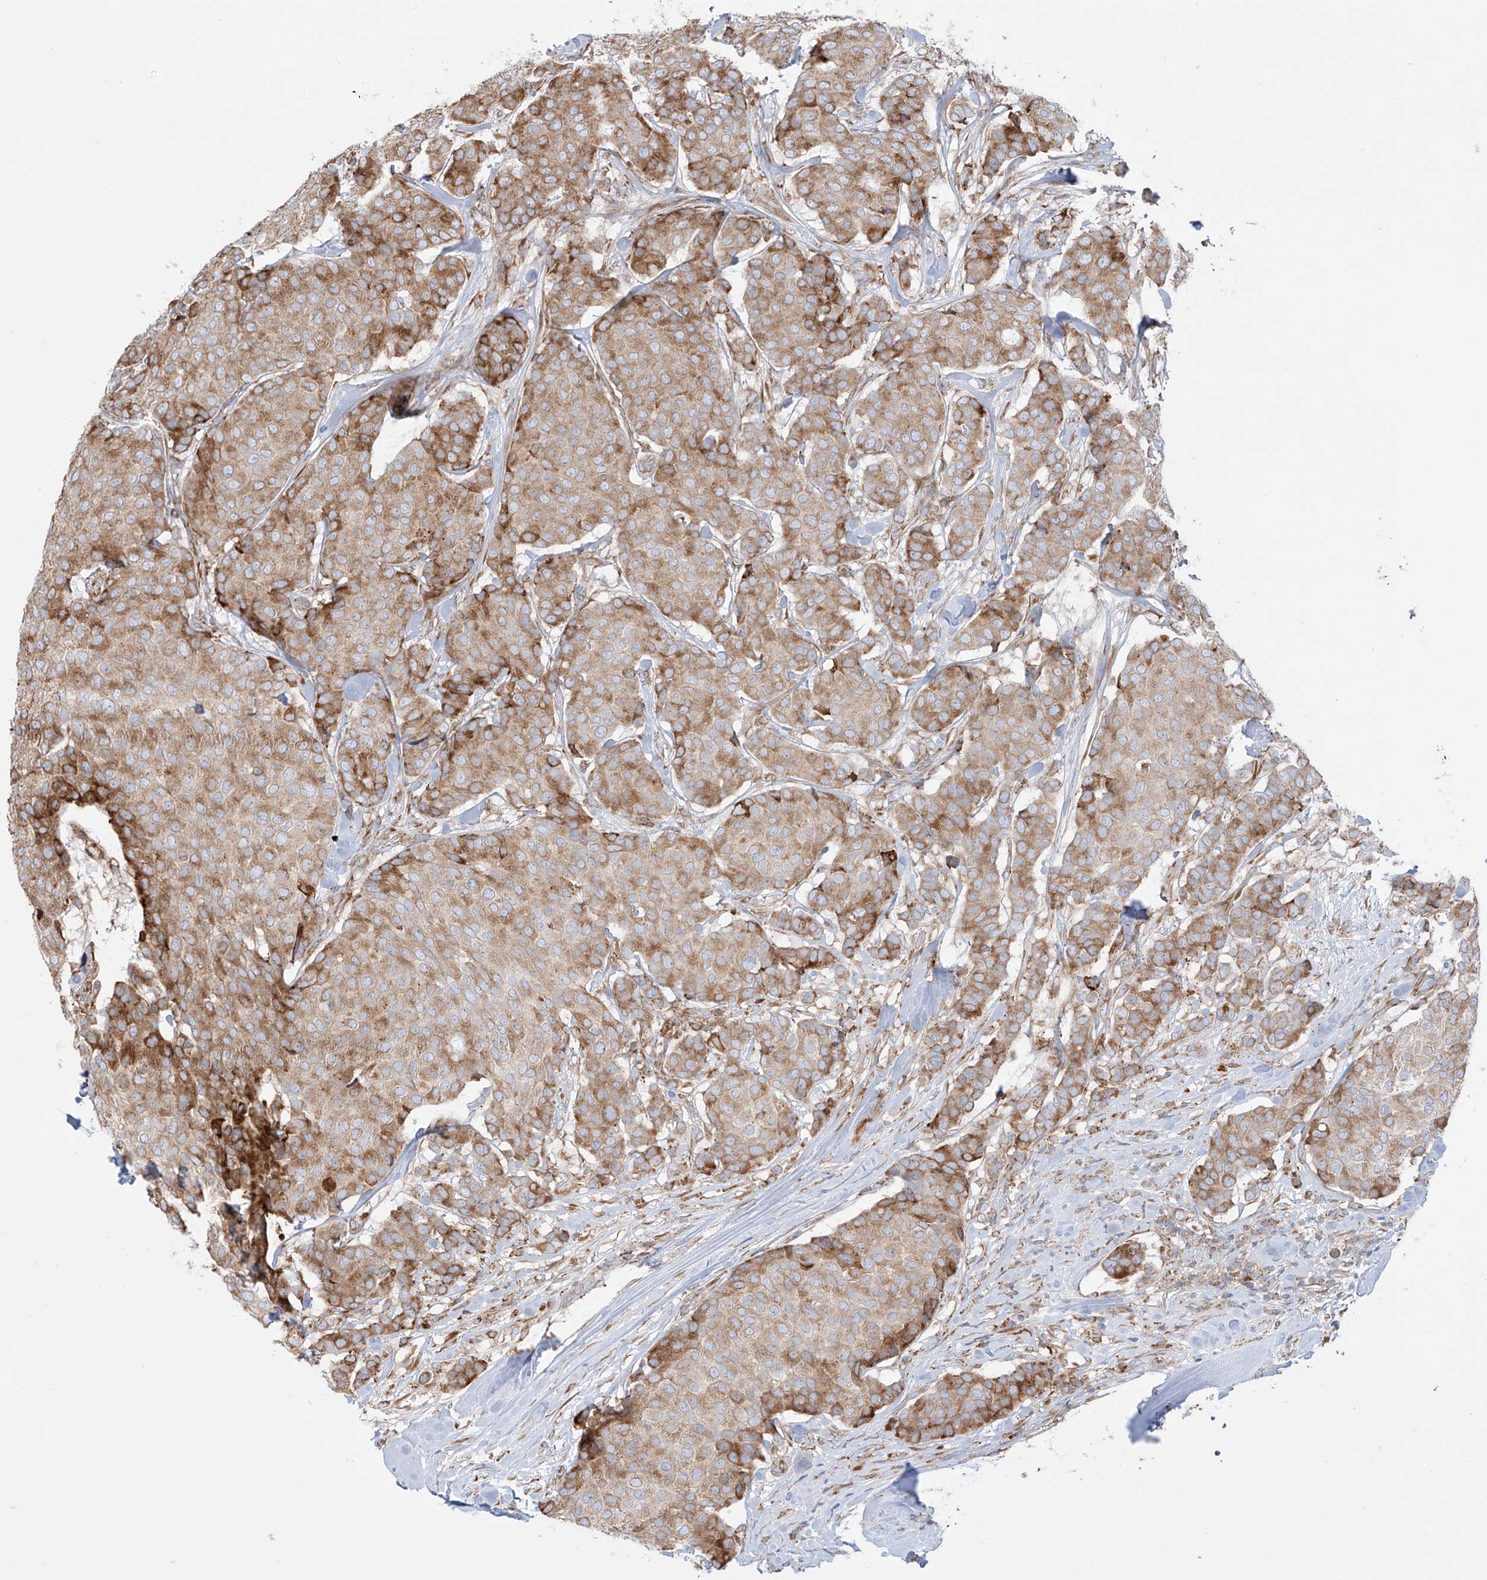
{"staining": {"intensity": "strong", "quantity": "25%-75%", "location": "cytoplasmic/membranous"}, "tissue": "breast cancer", "cell_type": "Tumor cells", "image_type": "cancer", "snomed": [{"axis": "morphology", "description": "Duct carcinoma"}, {"axis": "topography", "description": "Breast"}], "caption": "A high amount of strong cytoplasmic/membranous staining is appreciated in approximately 25%-75% of tumor cells in breast cancer tissue.", "gene": "MX1", "patient": {"sex": "female", "age": 75}}